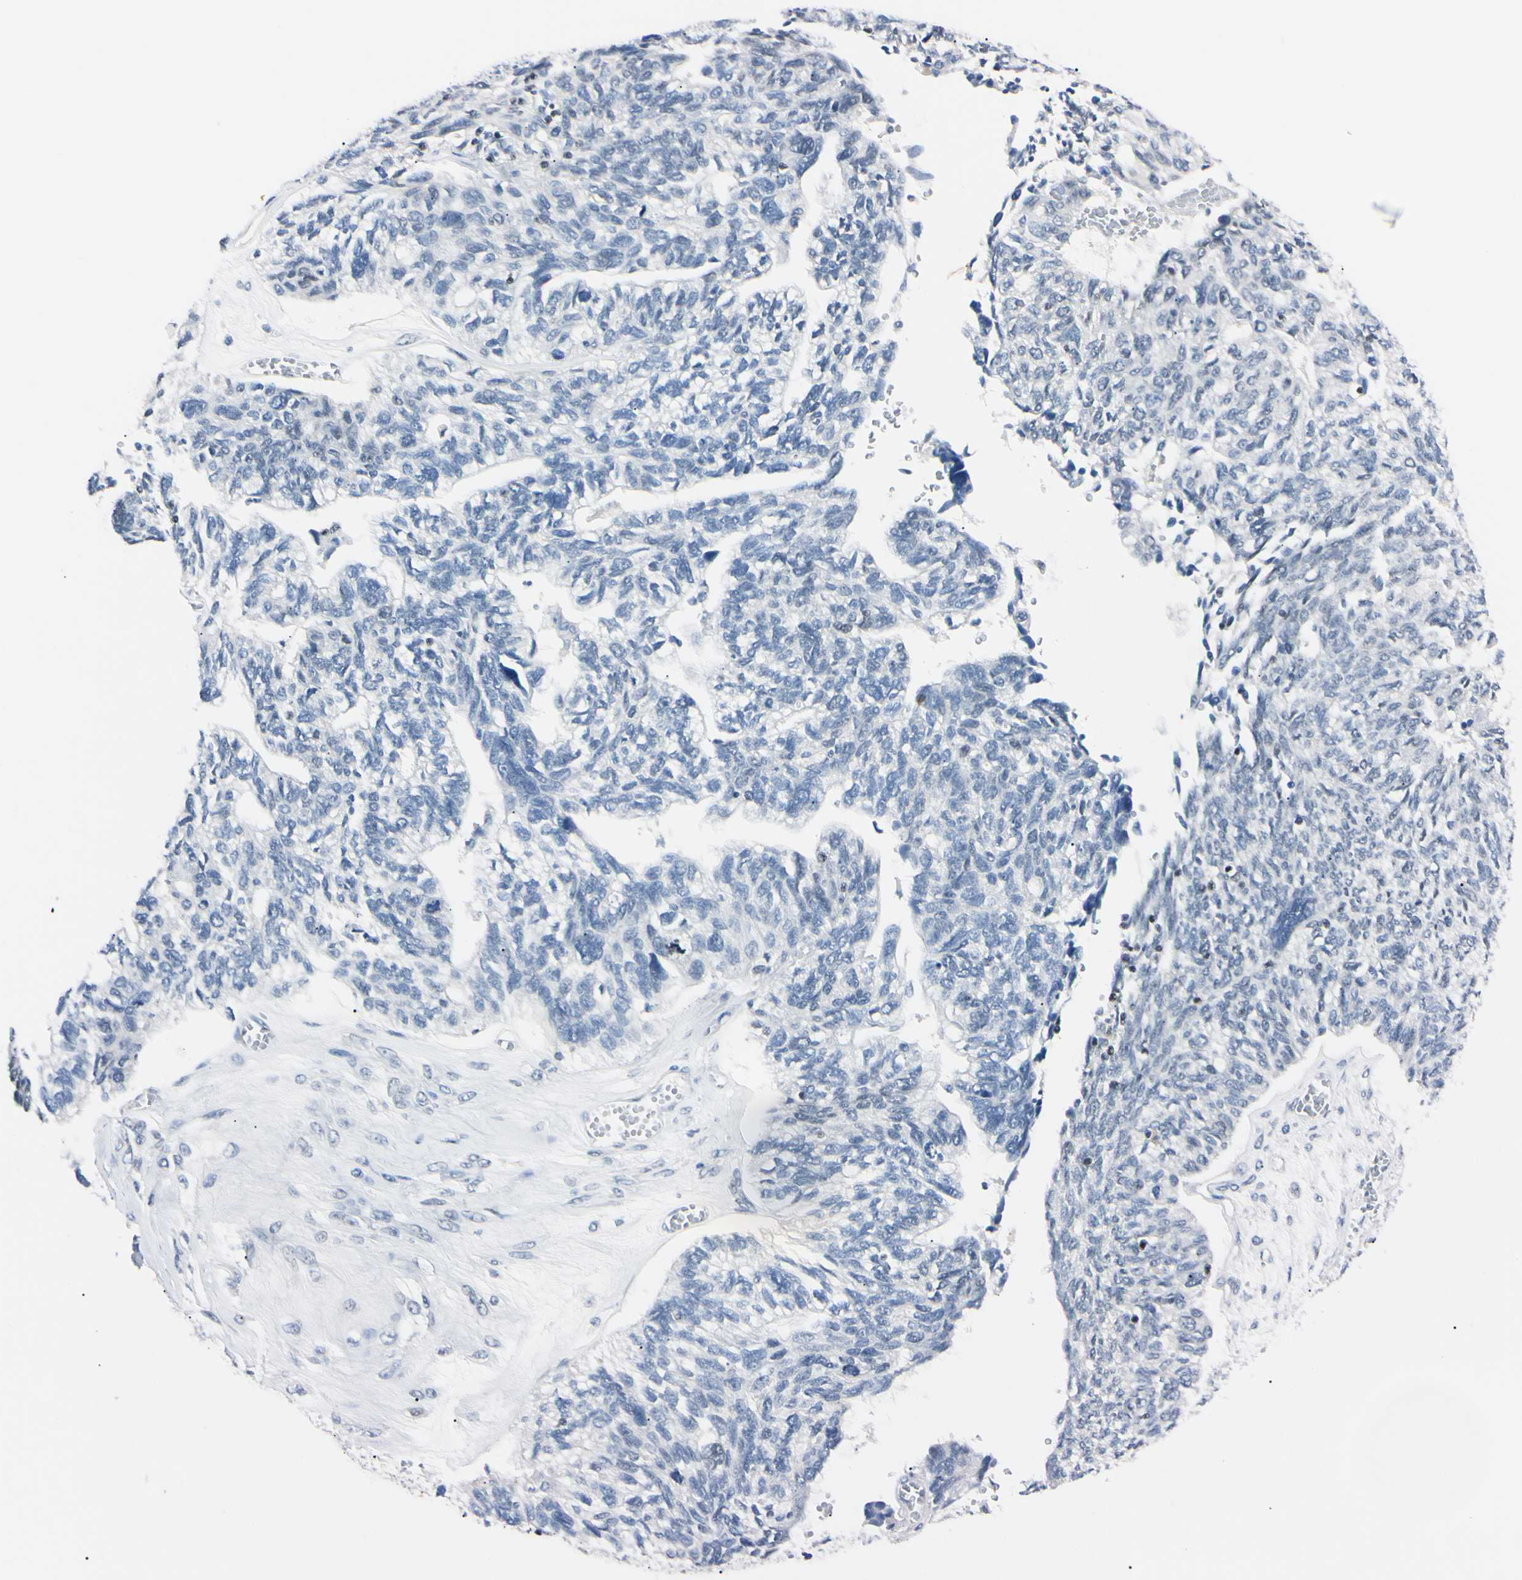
{"staining": {"intensity": "negative", "quantity": "none", "location": "none"}, "tissue": "ovarian cancer", "cell_type": "Tumor cells", "image_type": "cancer", "snomed": [{"axis": "morphology", "description": "Cystadenocarcinoma, serous, NOS"}, {"axis": "topography", "description": "Ovary"}], "caption": "The photomicrograph displays no staining of tumor cells in ovarian cancer.", "gene": "C1orf174", "patient": {"sex": "female", "age": 79}}